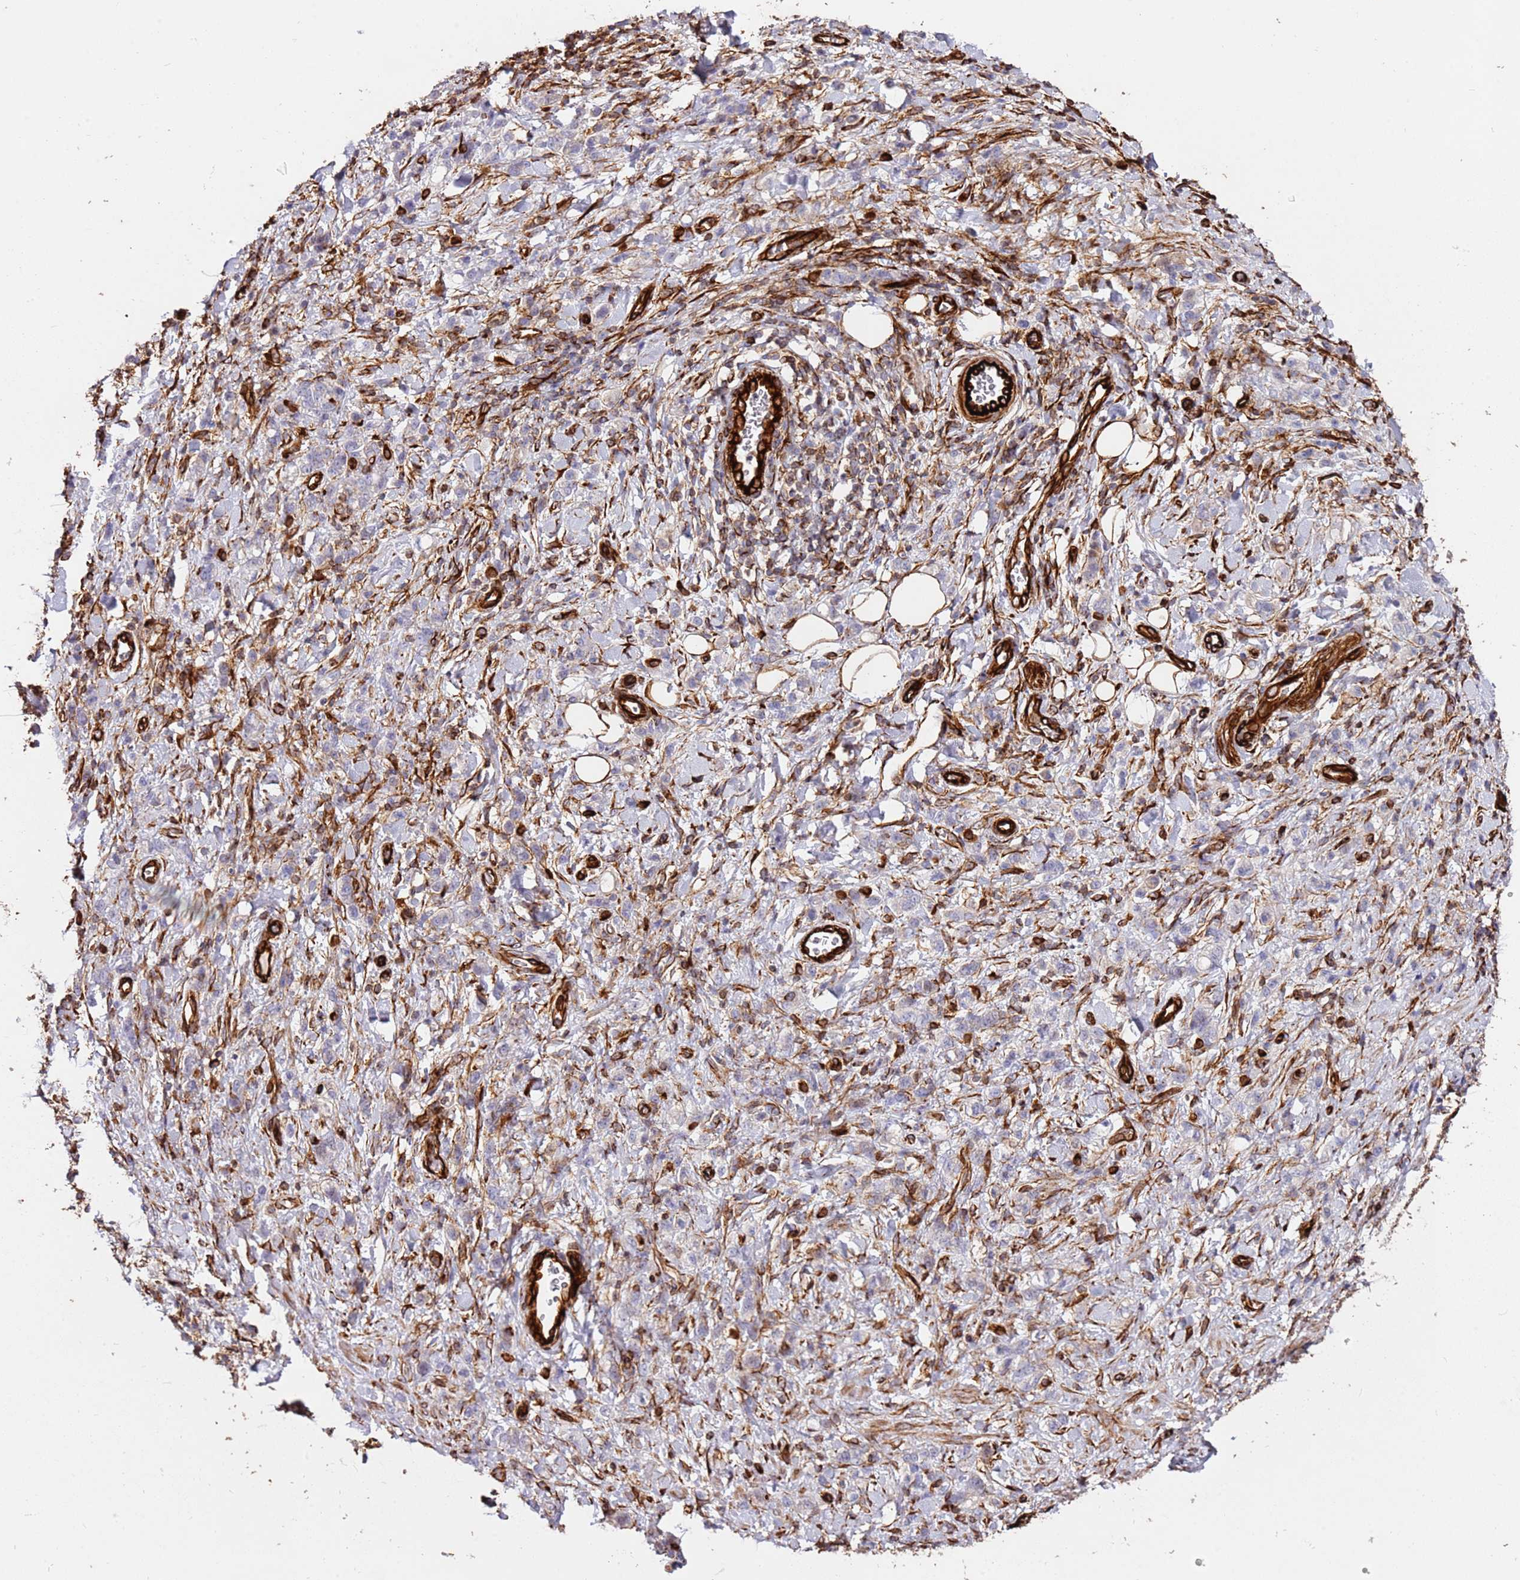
{"staining": {"intensity": "negative", "quantity": "none", "location": "none"}, "tissue": "stomach cancer", "cell_type": "Tumor cells", "image_type": "cancer", "snomed": [{"axis": "morphology", "description": "Adenocarcinoma, NOS"}, {"axis": "topography", "description": "Stomach"}], "caption": "Photomicrograph shows no protein expression in tumor cells of stomach adenocarcinoma tissue.", "gene": "MRGPRE", "patient": {"sex": "male", "age": 77}}